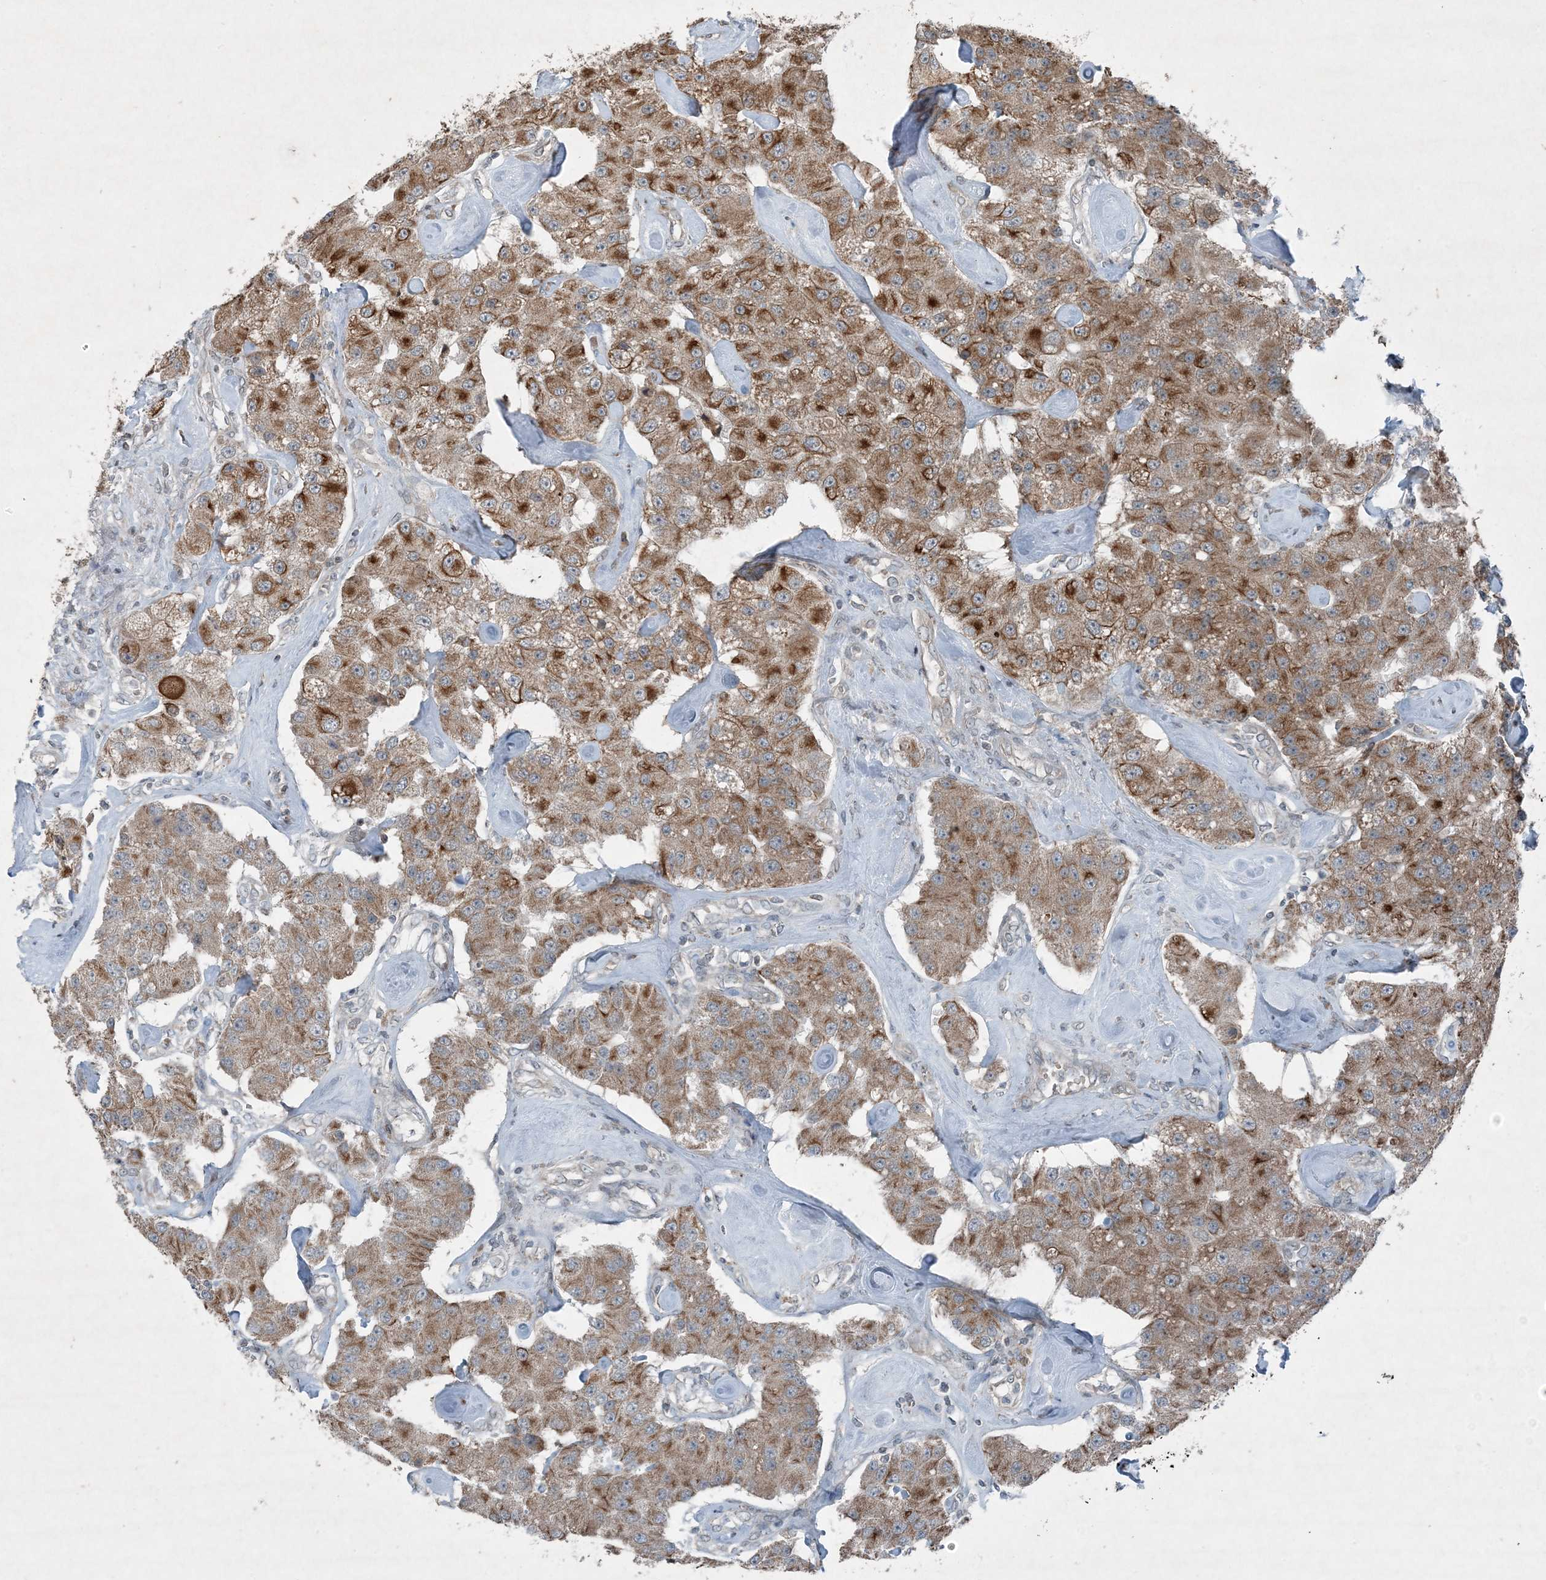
{"staining": {"intensity": "strong", "quantity": "25%-75%", "location": "cytoplasmic/membranous"}, "tissue": "carcinoid", "cell_type": "Tumor cells", "image_type": "cancer", "snomed": [{"axis": "morphology", "description": "Carcinoid, malignant, NOS"}, {"axis": "topography", "description": "Pancreas"}], "caption": "Strong cytoplasmic/membranous positivity for a protein is appreciated in approximately 25%-75% of tumor cells of carcinoid using immunohistochemistry.", "gene": "PC", "patient": {"sex": "male", "age": 41}}